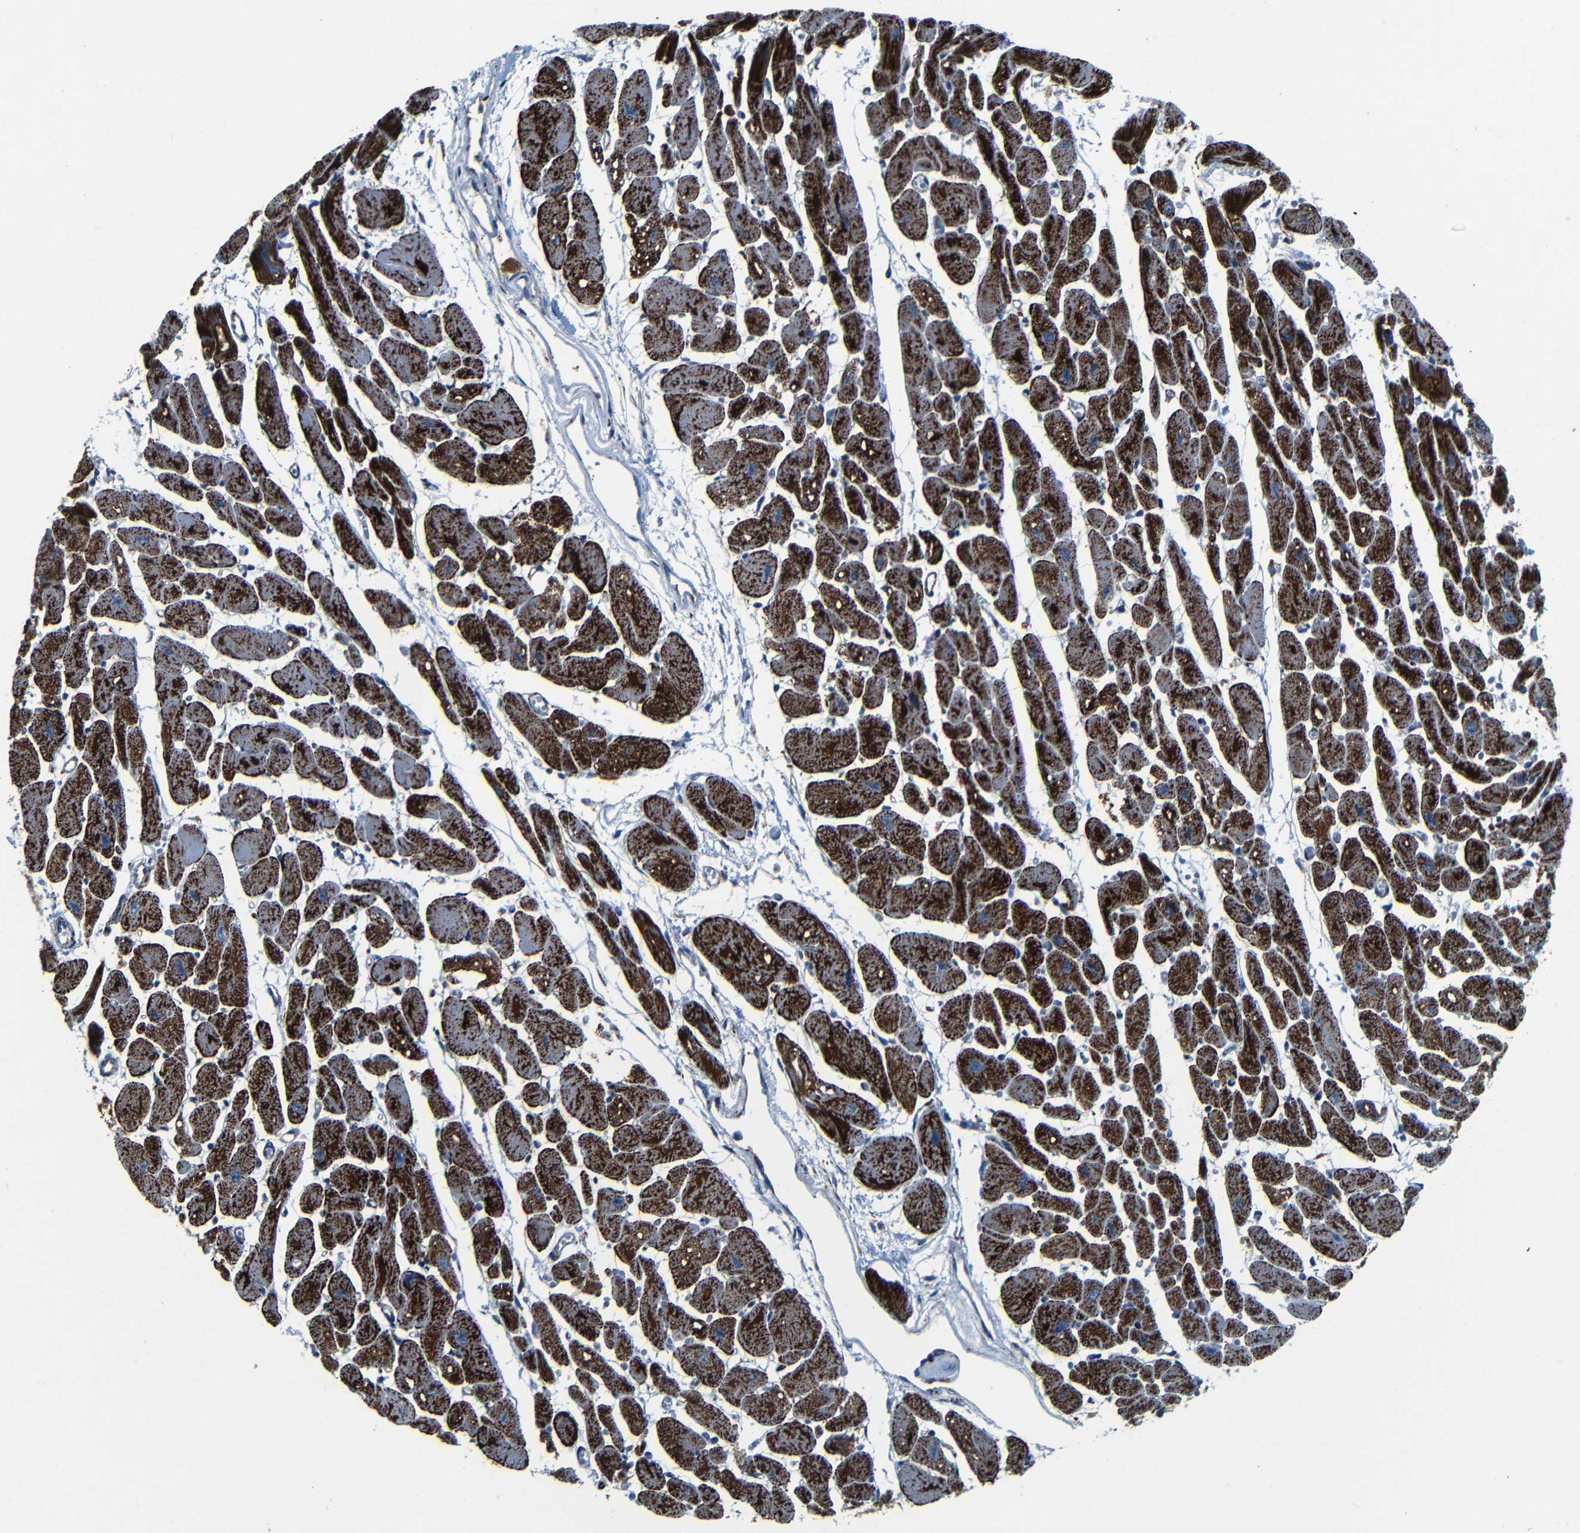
{"staining": {"intensity": "strong", "quantity": ">75%", "location": "cytoplasmic/membranous"}, "tissue": "heart muscle", "cell_type": "Cardiomyocytes", "image_type": "normal", "snomed": [{"axis": "morphology", "description": "Normal tissue, NOS"}, {"axis": "topography", "description": "Heart"}], "caption": "A histopathology image of heart muscle stained for a protein exhibits strong cytoplasmic/membranous brown staining in cardiomyocytes.", "gene": "WSCD2", "patient": {"sex": "female", "age": 54}}